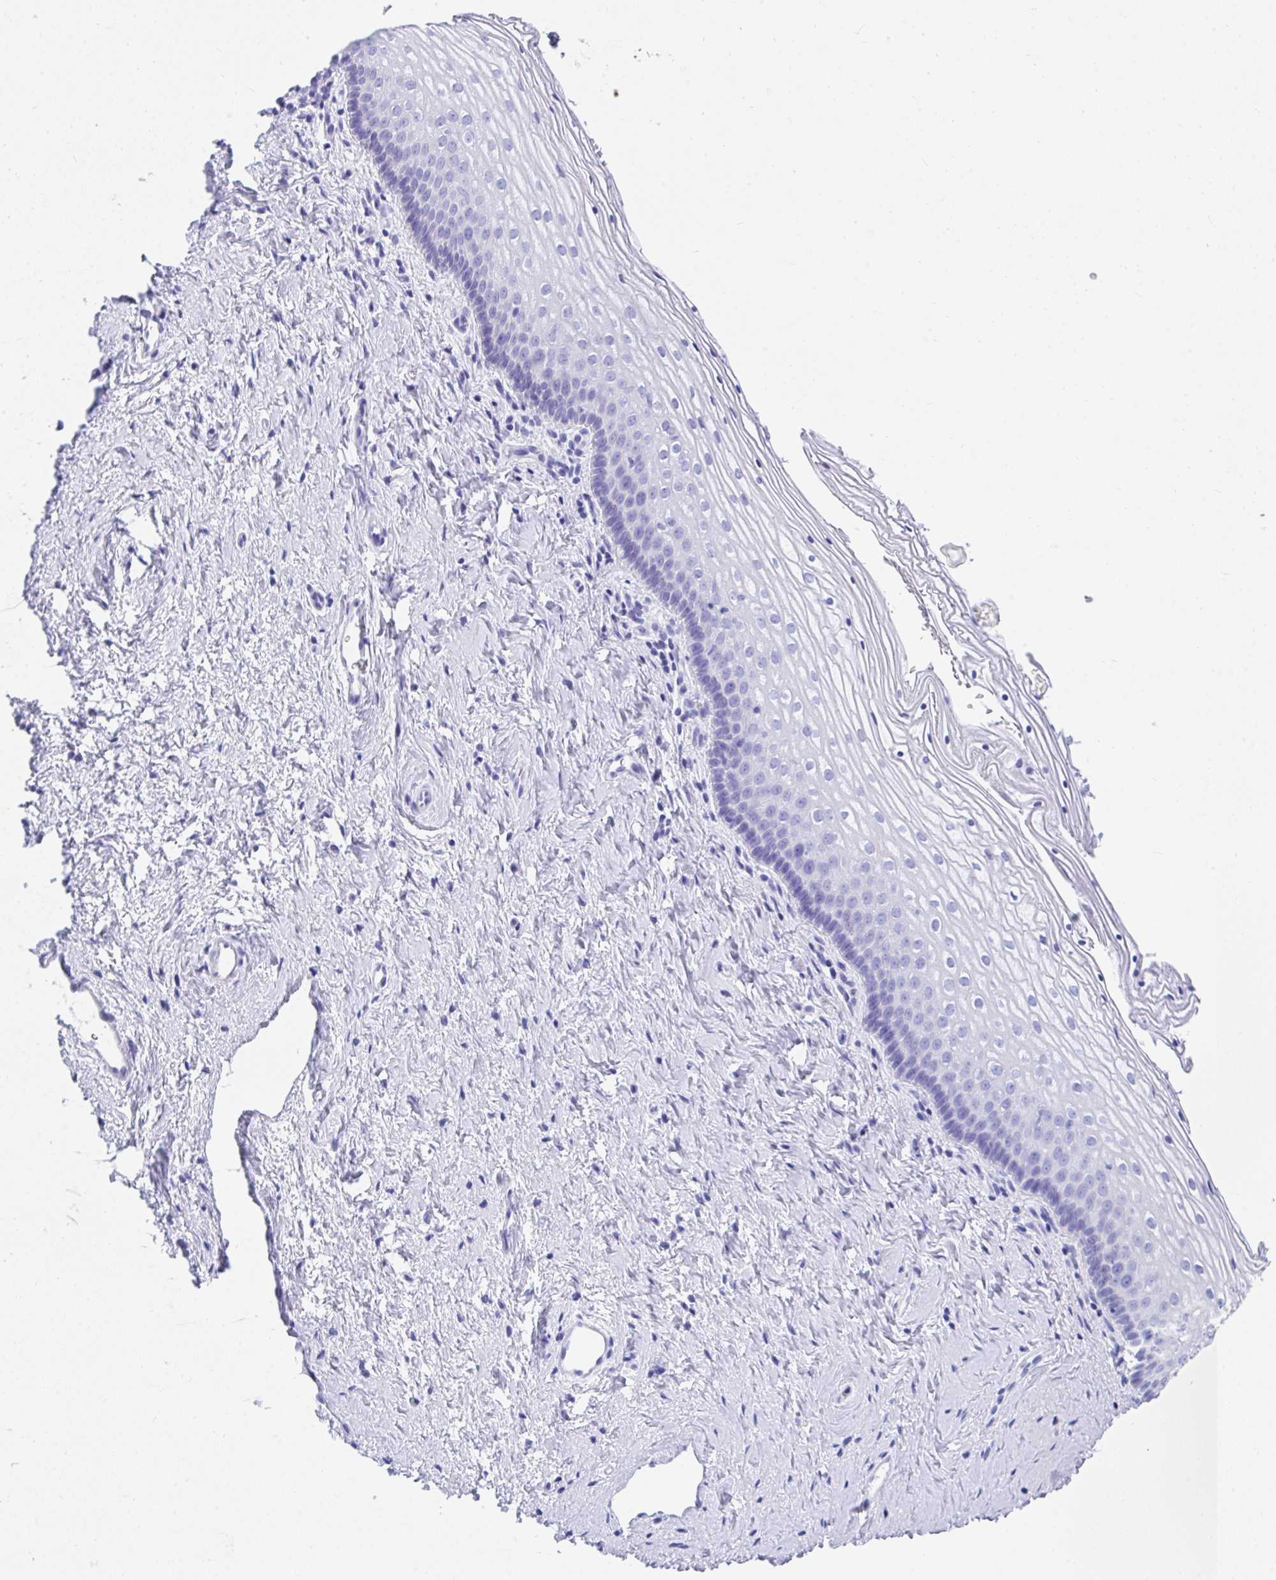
{"staining": {"intensity": "negative", "quantity": "none", "location": "none"}, "tissue": "vagina", "cell_type": "Squamous epithelial cells", "image_type": "normal", "snomed": [{"axis": "morphology", "description": "Normal tissue, NOS"}, {"axis": "morphology", "description": "Squamous cell carcinoma, NOS"}, {"axis": "topography", "description": "Vagina"}, {"axis": "topography", "description": "Cervix"}], "caption": "Squamous epithelial cells are negative for protein expression in normal human vagina. The staining is performed using DAB brown chromogen with nuclei counter-stained in using hematoxylin.", "gene": "PC", "patient": {"sex": "female", "age": 45}}